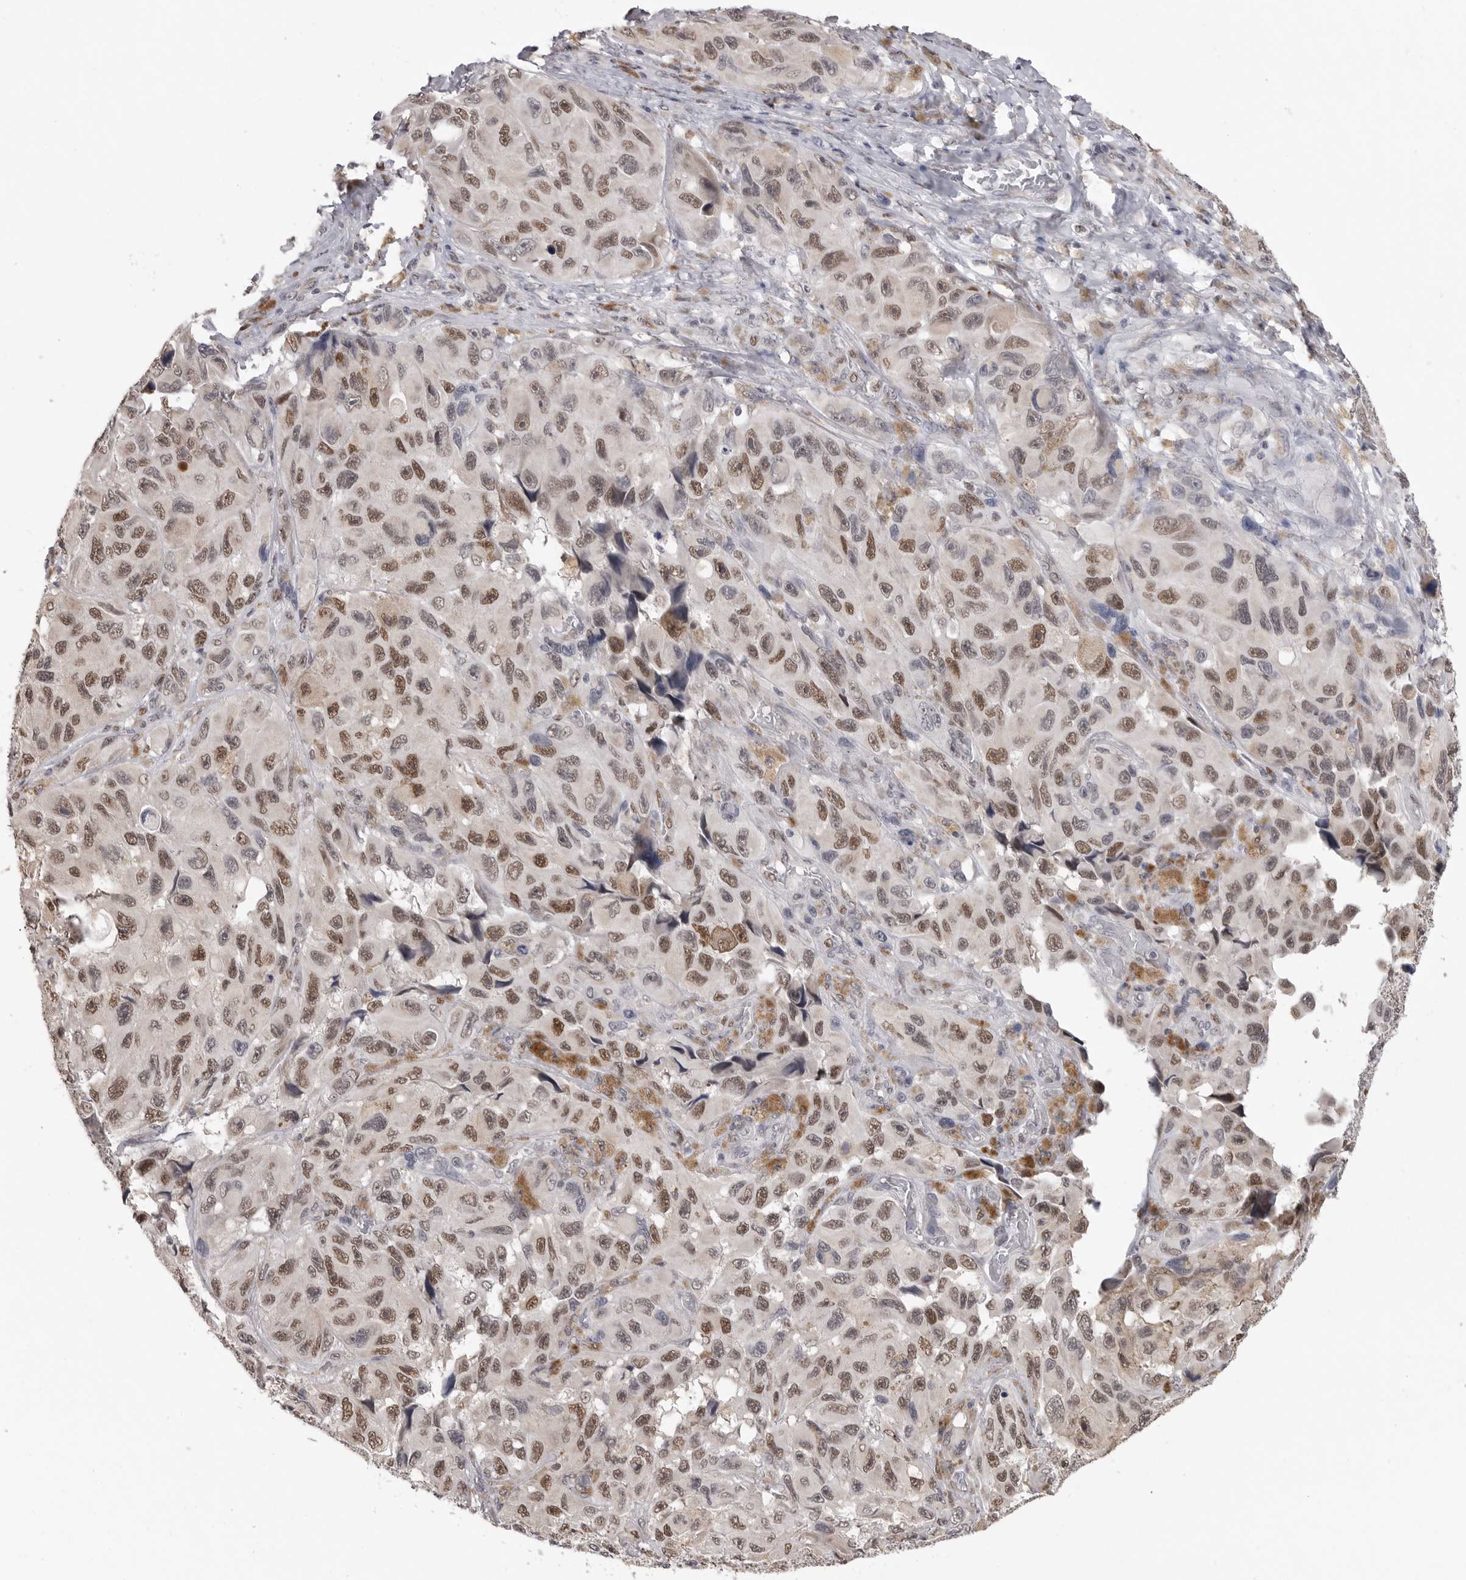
{"staining": {"intensity": "moderate", "quantity": "25%-75%", "location": "nuclear"}, "tissue": "melanoma", "cell_type": "Tumor cells", "image_type": "cancer", "snomed": [{"axis": "morphology", "description": "Malignant melanoma, NOS"}, {"axis": "topography", "description": "Skin"}], "caption": "Melanoma stained for a protein displays moderate nuclear positivity in tumor cells.", "gene": "SMARCC1", "patient": {"sex": "female", "age": 73}}